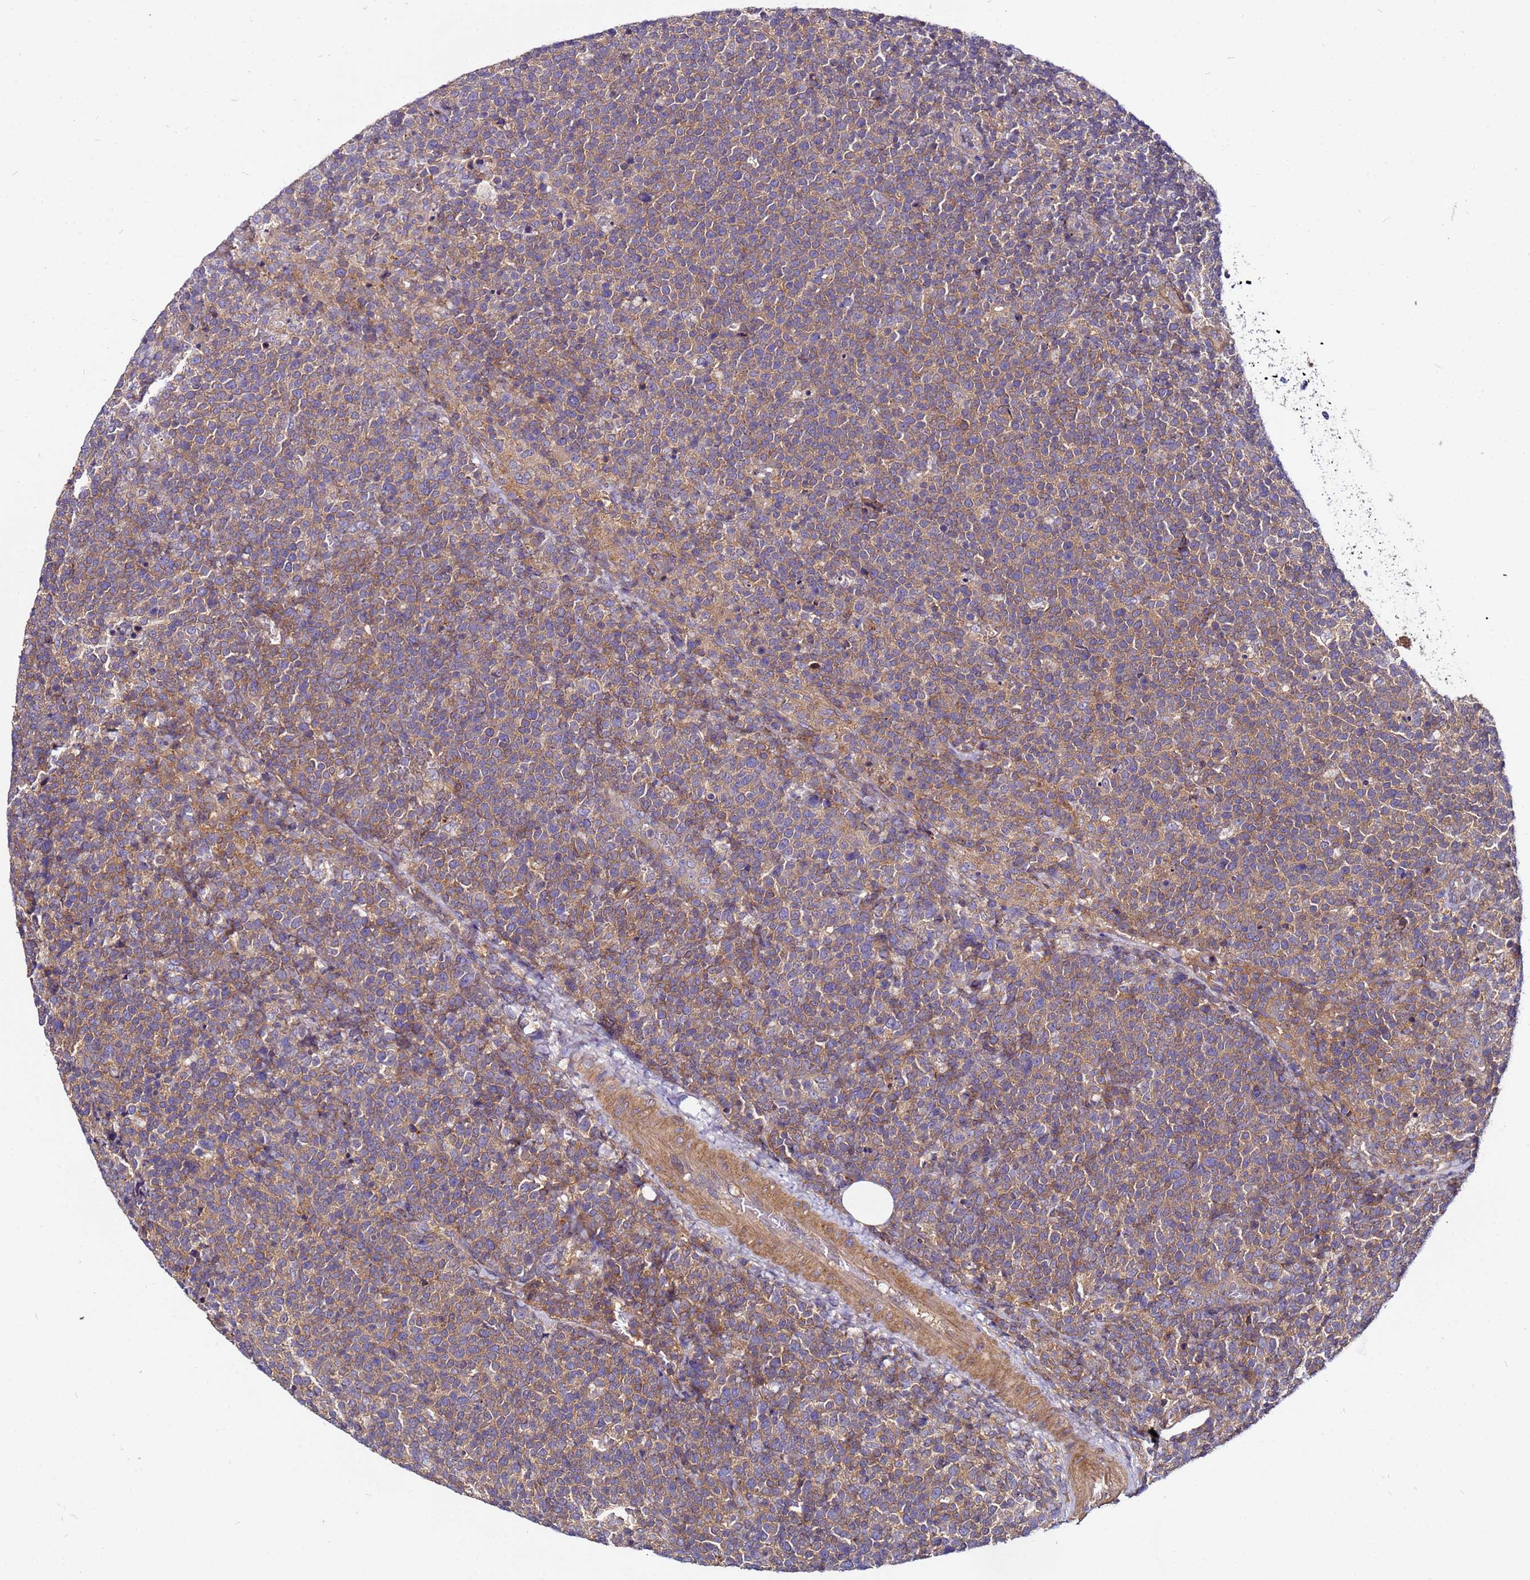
{"staining": {"intensity": "weak", "quantity": ">75%", "location": "cytoplasmic/membranous"}, "tissue": "lymphoma", "cell_type": "Tumor cells", "image_type": "cancer", "snomed": [{"axis": "morphology", "description": "Malignant lymphoma, non-Hodgkin's type, High grade"}, {"axis": "topography", "description": "Lymph node"}], "caption": "High-grade malignant lymphoma, non-Hodgkin's type stained with DAB (3,3'-diaminobenzidine) immunohistochemistry (IHC) exhibits low levels of weak cytoplasmic/membranous staining in about >75% of tumor cells. (DAB IHC with brightfield microscopy, high magnification).", "gene": "STK38", "patient": {"sex": "male", "age": 61}}